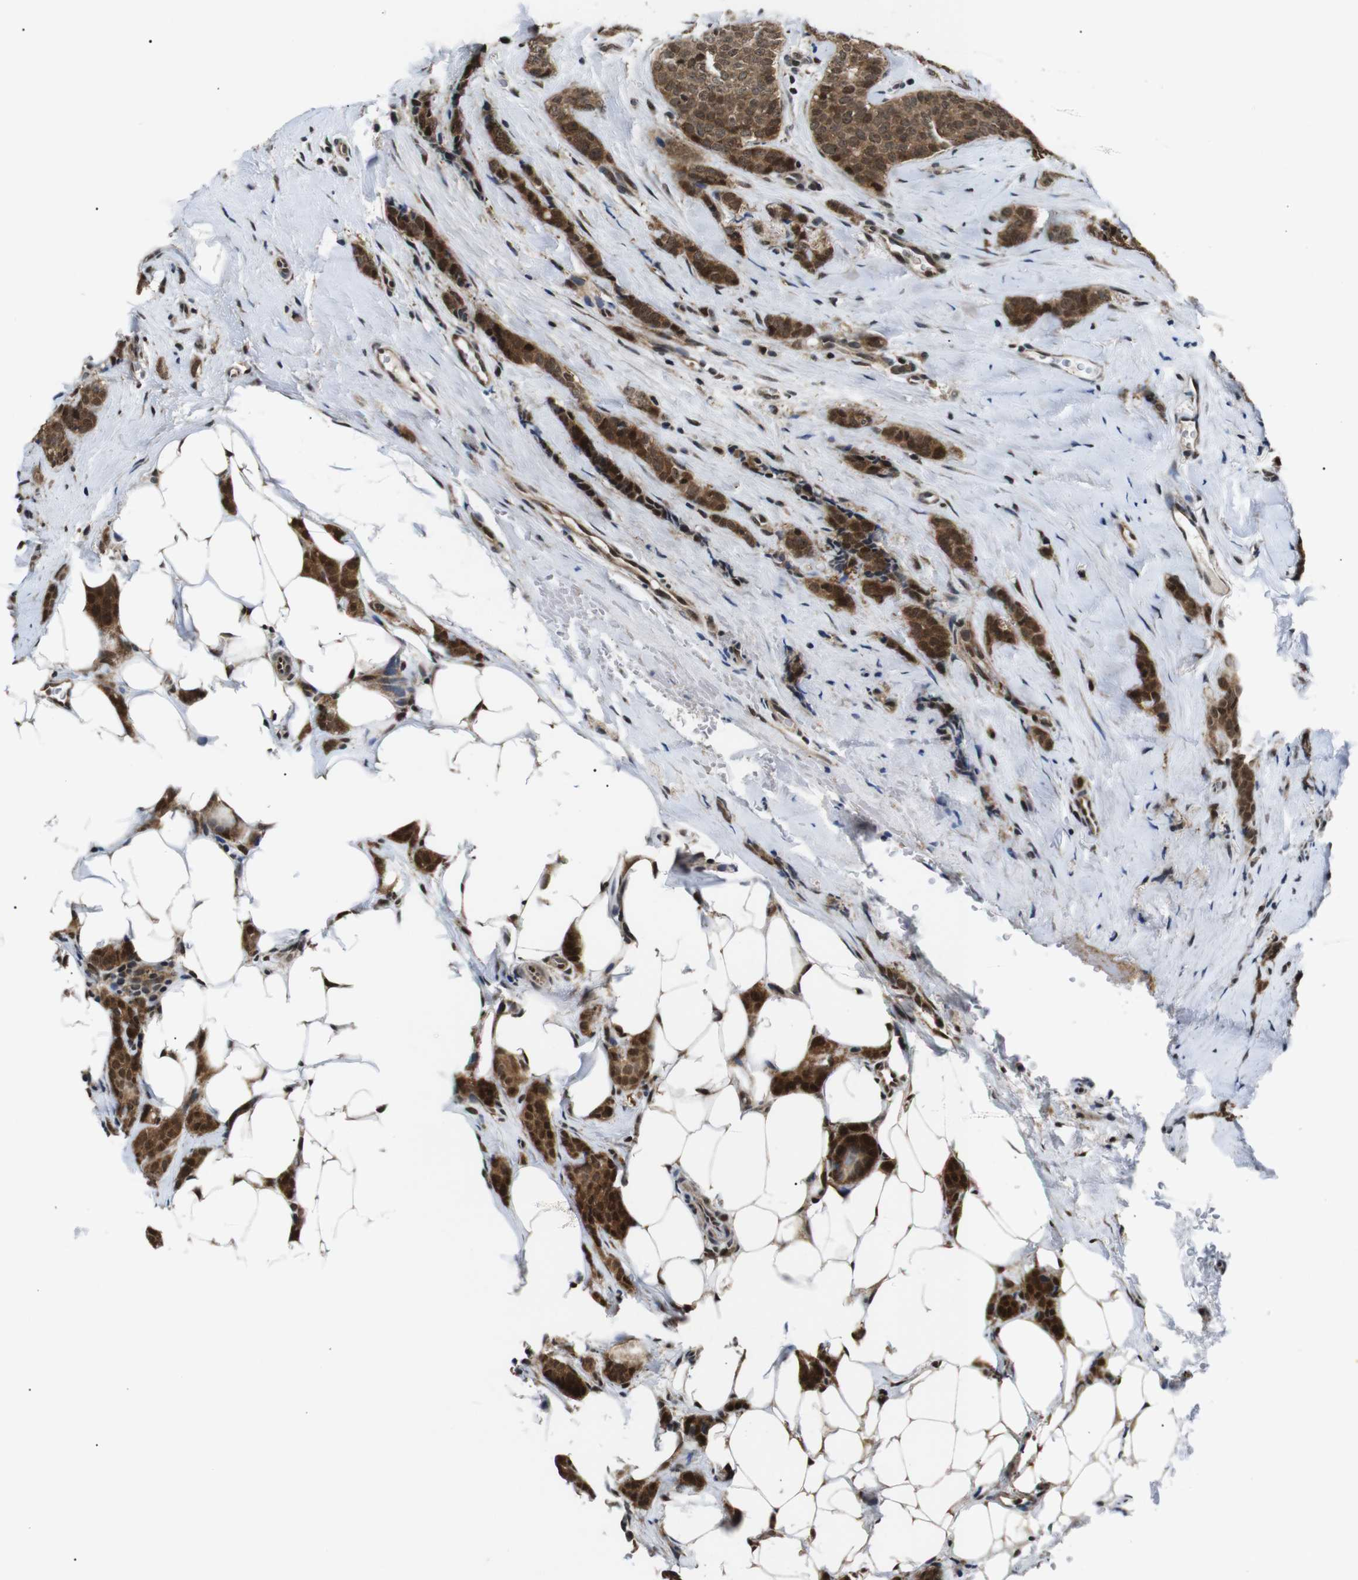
{"staining": {"intensity": "moderate", "quantity": ">75%", "location": "cytoplasmic/membranous,nuclear"}, "tissue": "breast cancer", "cell_type": "Tumor cells", "image_type": "cancer", "snomed": [{"axis": "morphology", "description": "Lobular carcinoma"}, {"axis": "topography", "description": "Skin"}, {"axis": "topography", "description": "Breast"}], "caption": "Moderate cytoplasmic/membranous and nuclear protein staining is present in approximately >75% of tumor cells in breast cancer (lobular carcinoma). Immunohistochemistry stains the protein in brown and the nuclei are stained blue.", "gene": "SKP1", "patient": {"sex": "female", "age": 46}}